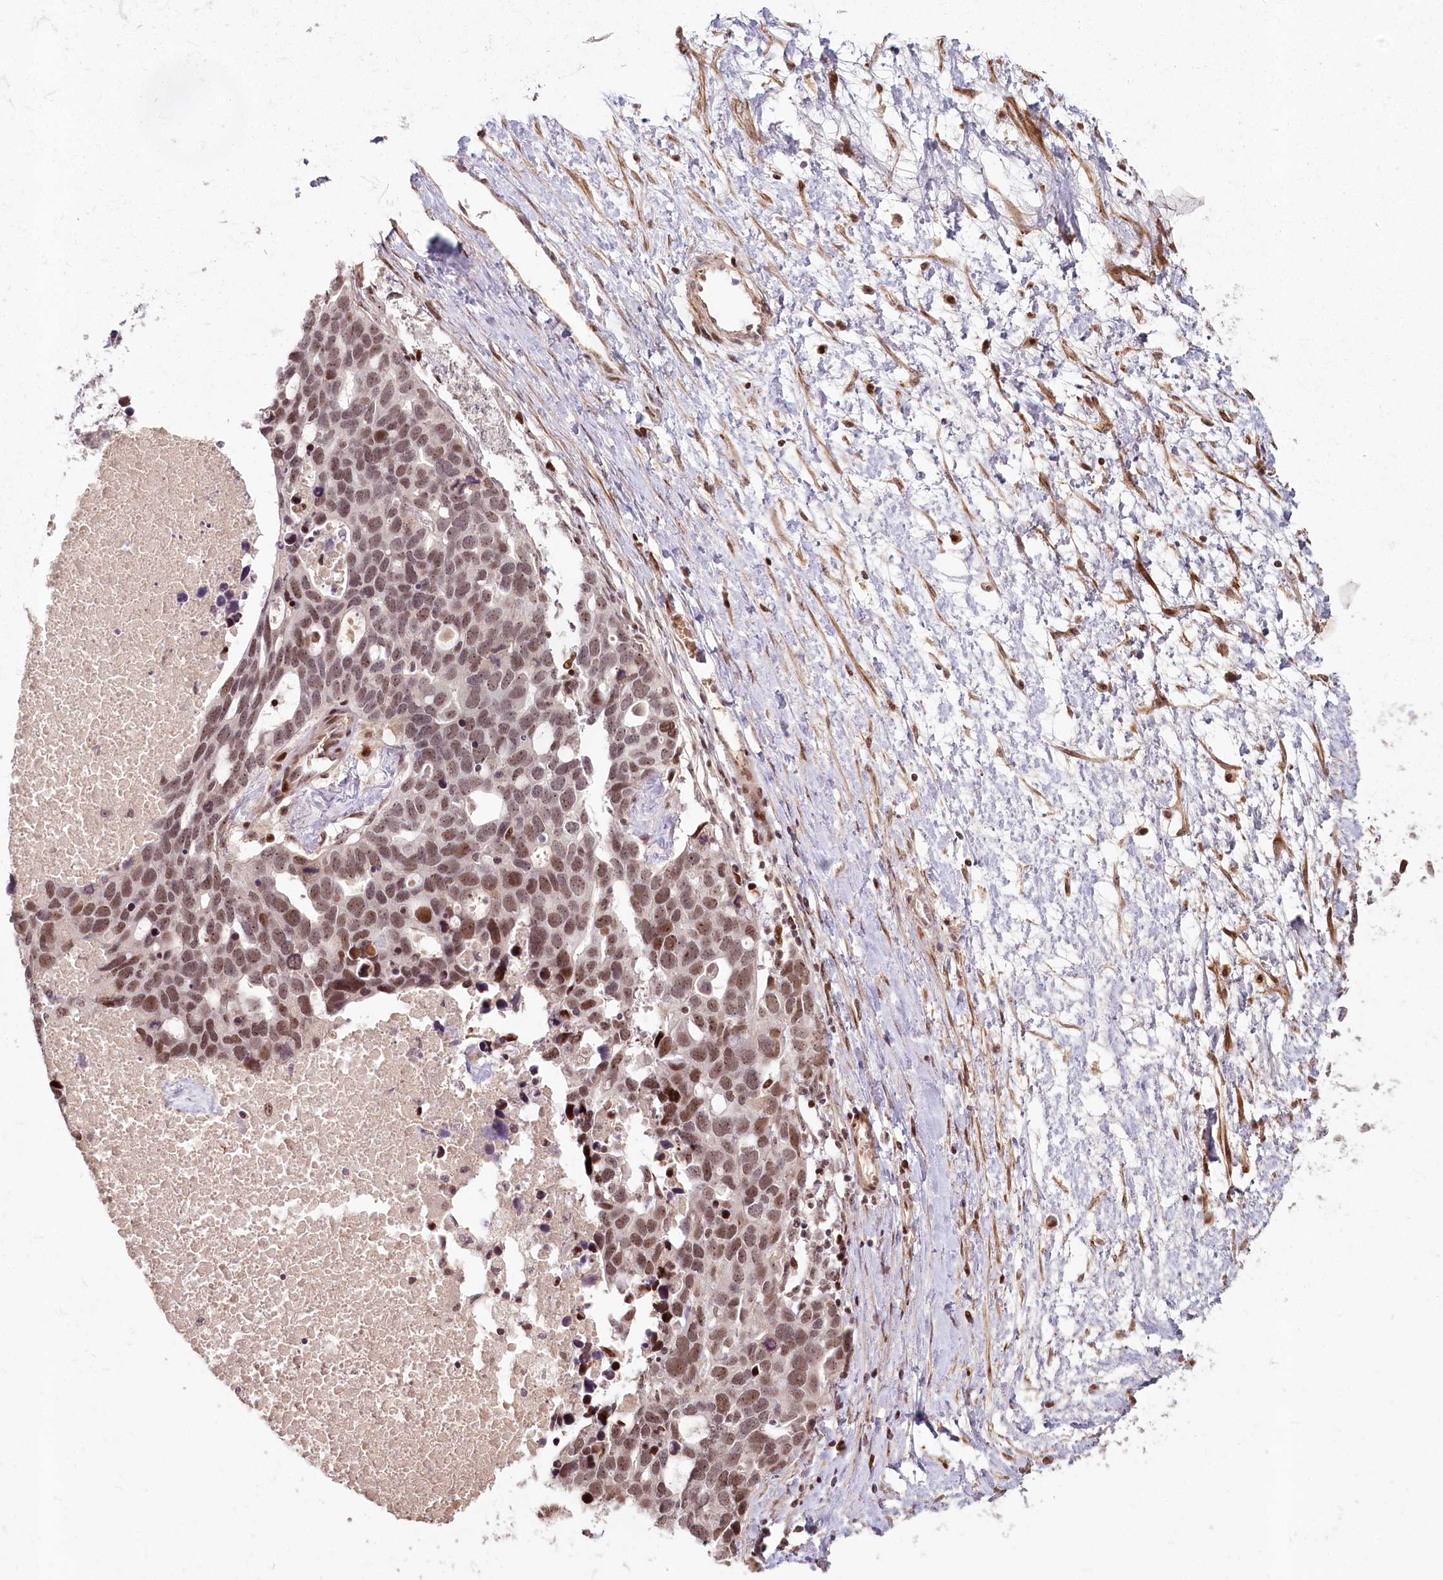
{"staining": {"intensity": "moderate", "quantity": ">75%", "location": "nuclear"}, "tissue": "ovarian cancer", "cell_type": "Tumor cells", "image_type": "cancer", "snomed": [{"axis": "morphology", "description": "Cystadenocarcinoma, serous, NOS"}, {"axis": "topography", "description": "Ovary"}], "caption": "High-magnification brightfield microscopy of ovarian cancer (serous cystadenocarcinoma) stained with DAB (3,3'-diaminobenzidine) (brown) and counterstained with hematoxylin (blue). tumor cells exhibit moderate nuclear staining is seen in about>75% of cells.", "gene": "FAM204A", "patient": {"sex": "female", "age": 54}}